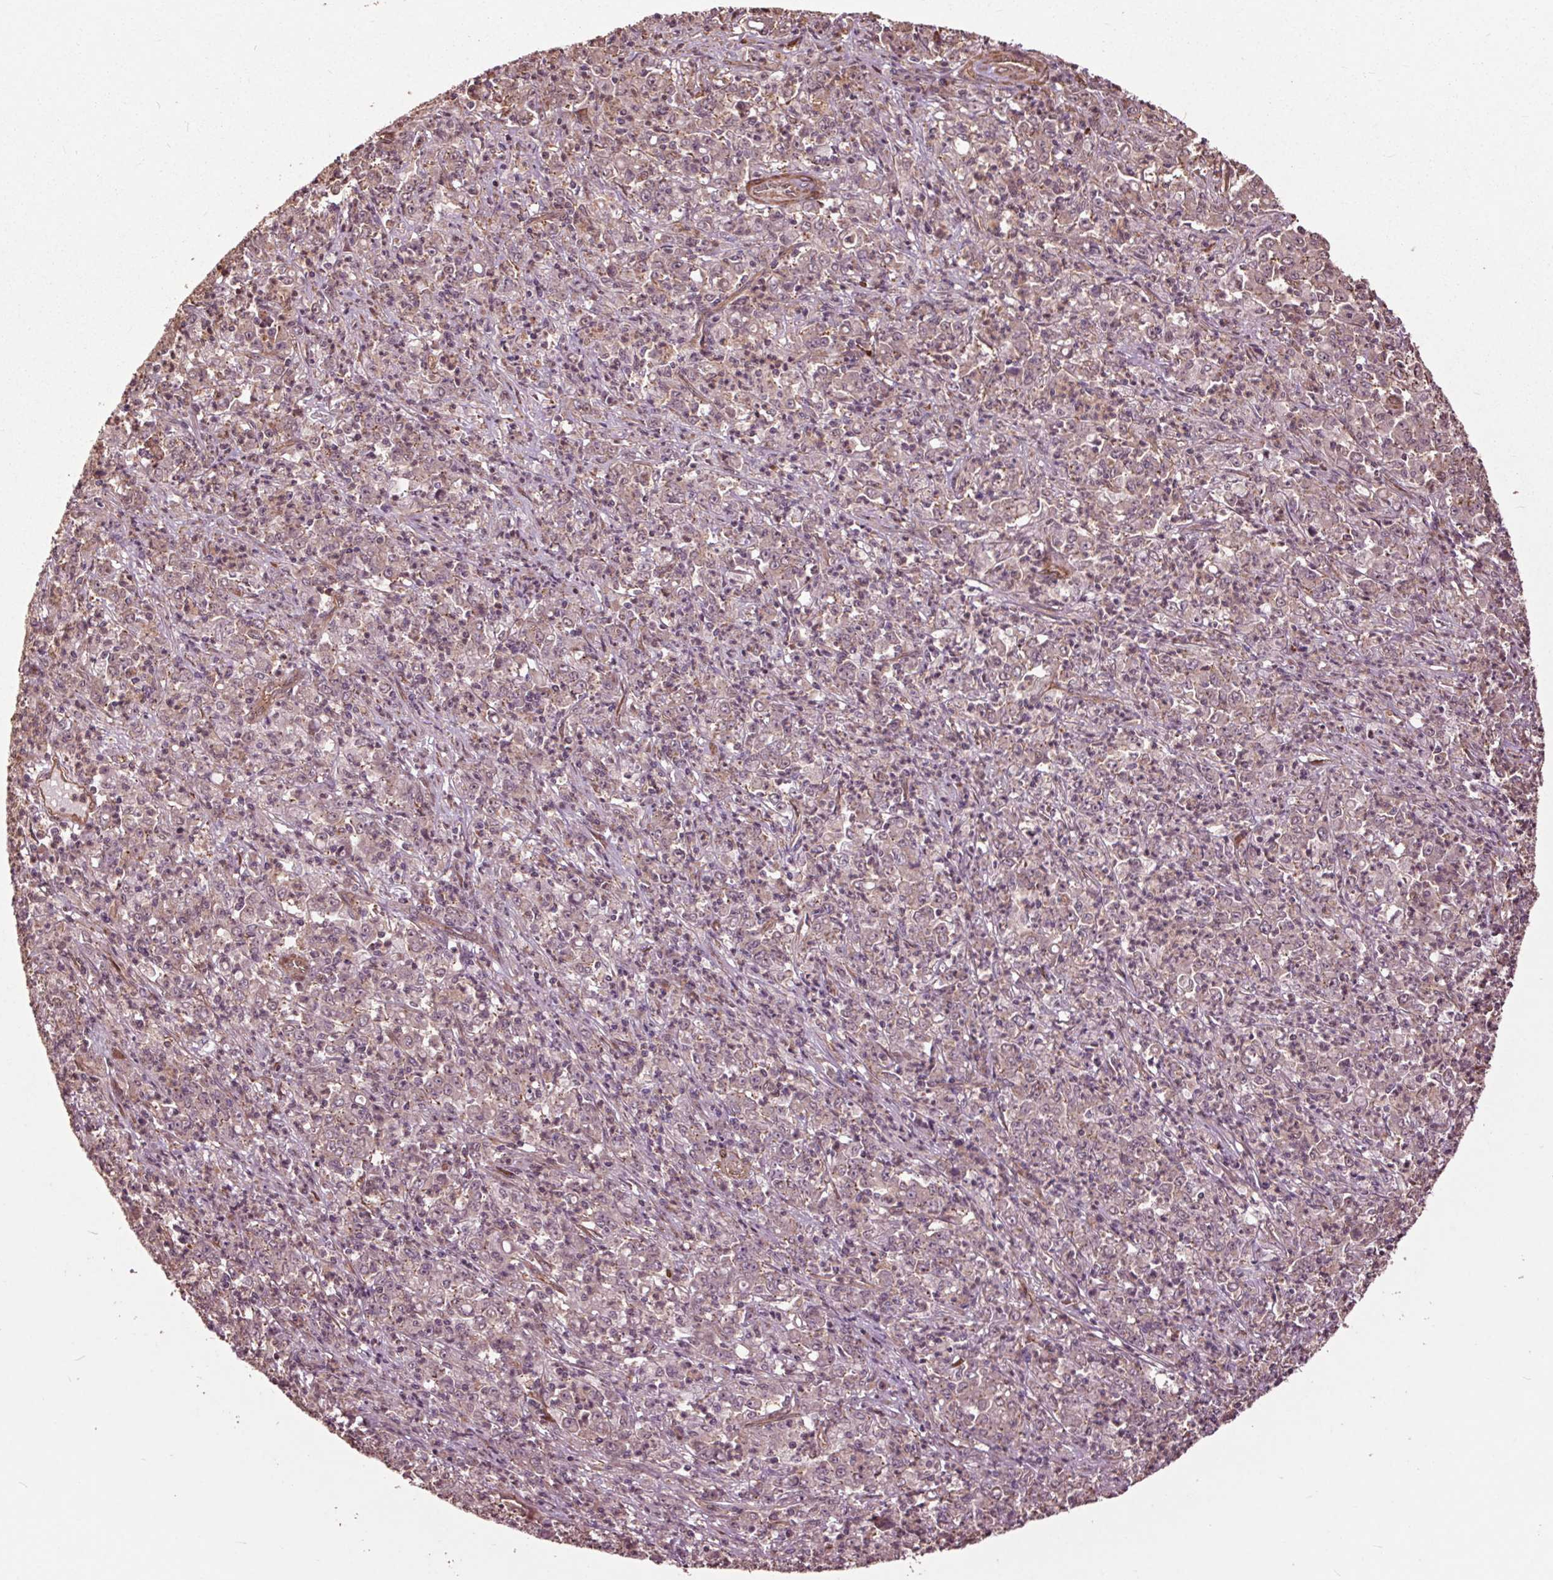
{"staining": {"intensity": "negative", "quantity": "none", "location": "none"}, "tissue": "stomach cancer", "cell_type": "Tumor cells", "image_type": "cancer", "snomed": [{"axis": "morphology", "description": "Adenocarcinoma, NOS"}, {"axis": "topography", "description": "Stomach, lower"}], "caption": "A high-resolution image shows immunohistochemistry (IHC) staining of stomach cancer (adenocarcinoma), which shows no significant expression in tumor cells.", "gene": "CEP95", "patient": {"sex": "female", "age": 71}}